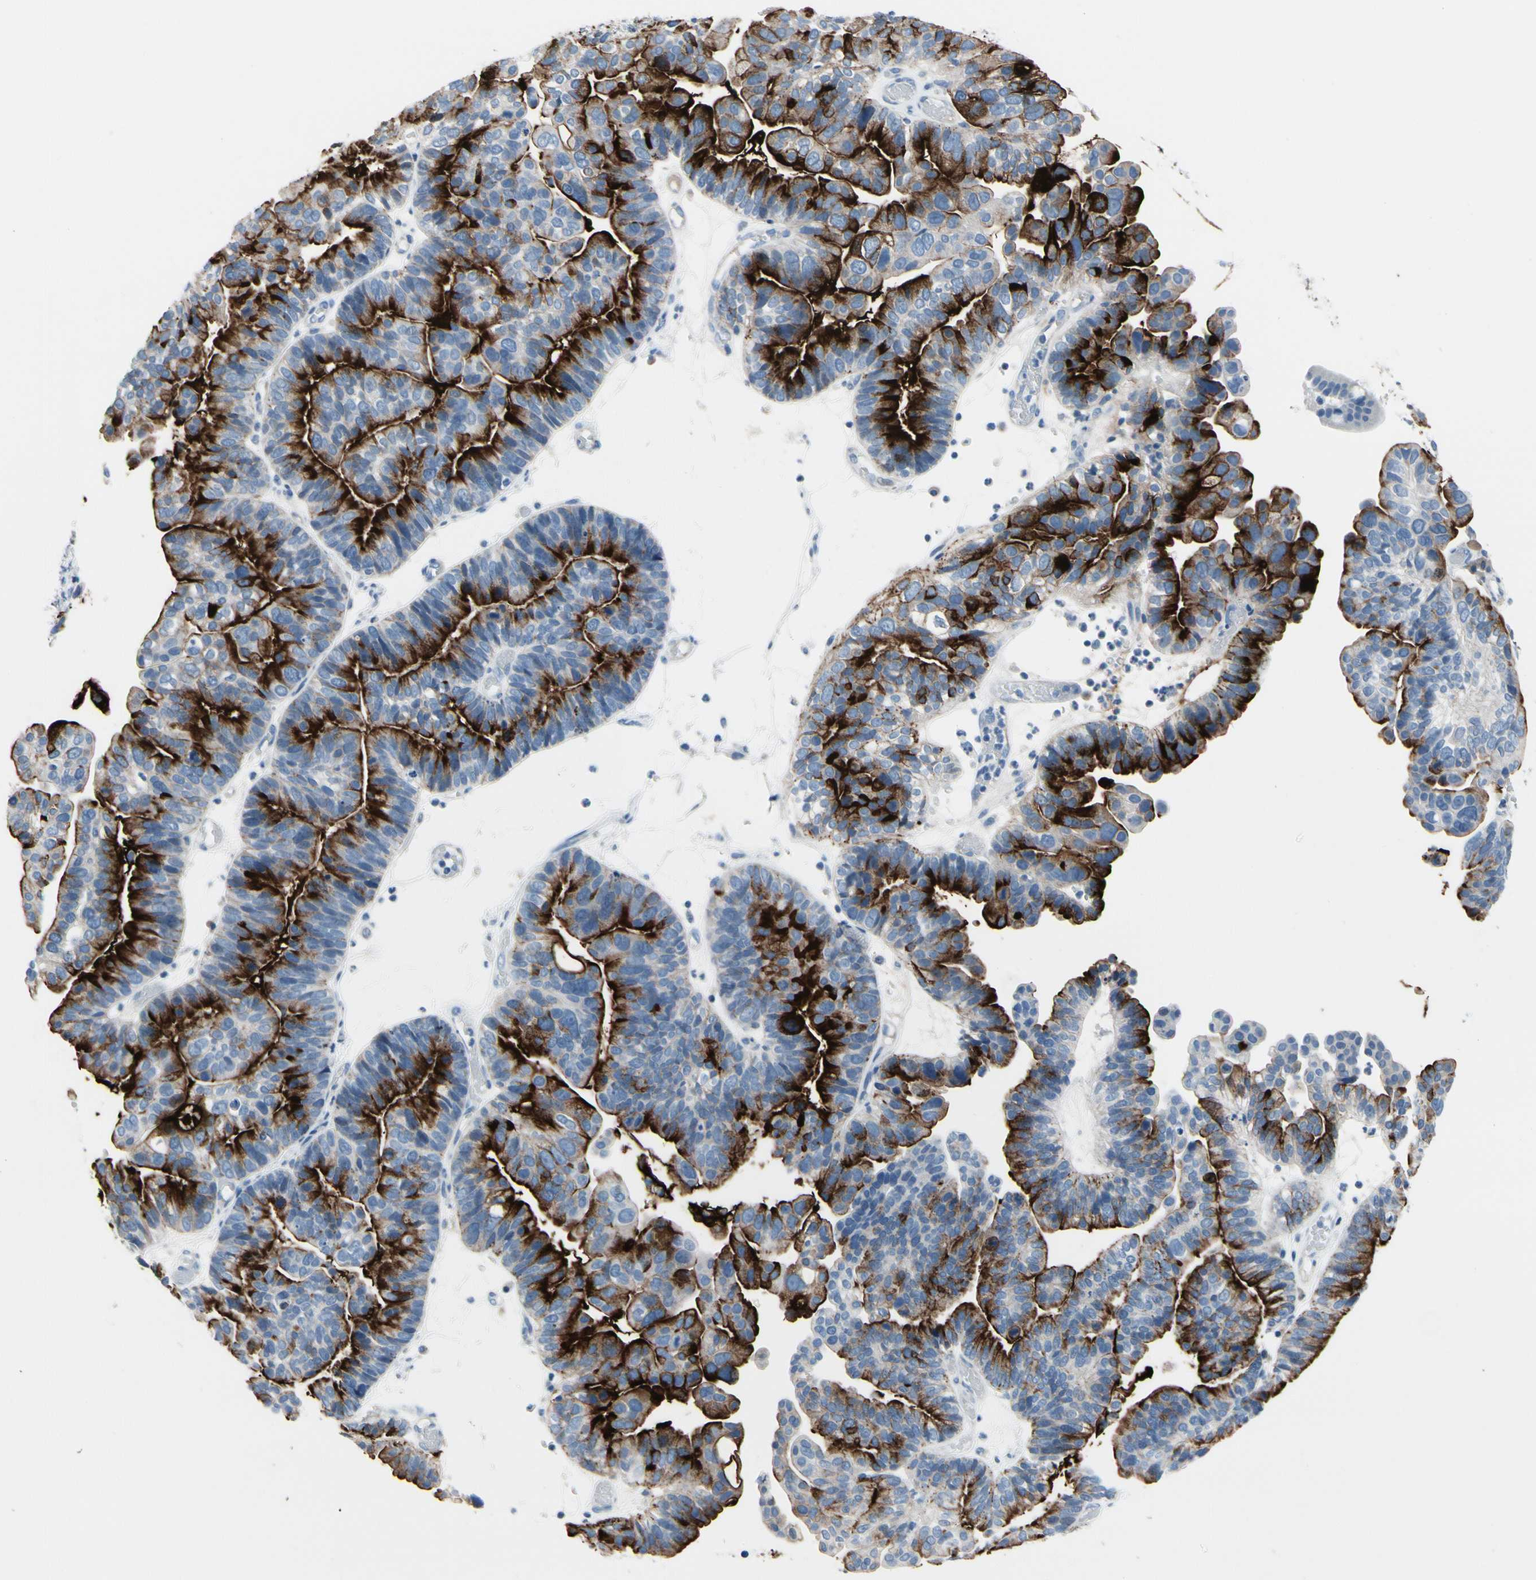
{"staining": {"intensity": "strong", "quantity": ">75%", "location": "cytoplasmic/membranous"}, "tissue": "ovarian cancer", "cell_type": "Tumor cells", "image_type": "cancer", "snomed": [{"axis": "morphology", "description": "Cystadenocarcinoma, serous, NOS"}, {"axis": "topography", "description": "Ovary"}], "caption": "Strong cytoplasmic/membranous positivity for a protein is identified in about >75% of tumor cells of serous cystadenocarcinoma (ovarian) using immunohistochemistry (IHC).", "gene": "MUC5B", "patient": {"sex": "female", "age": 56}}